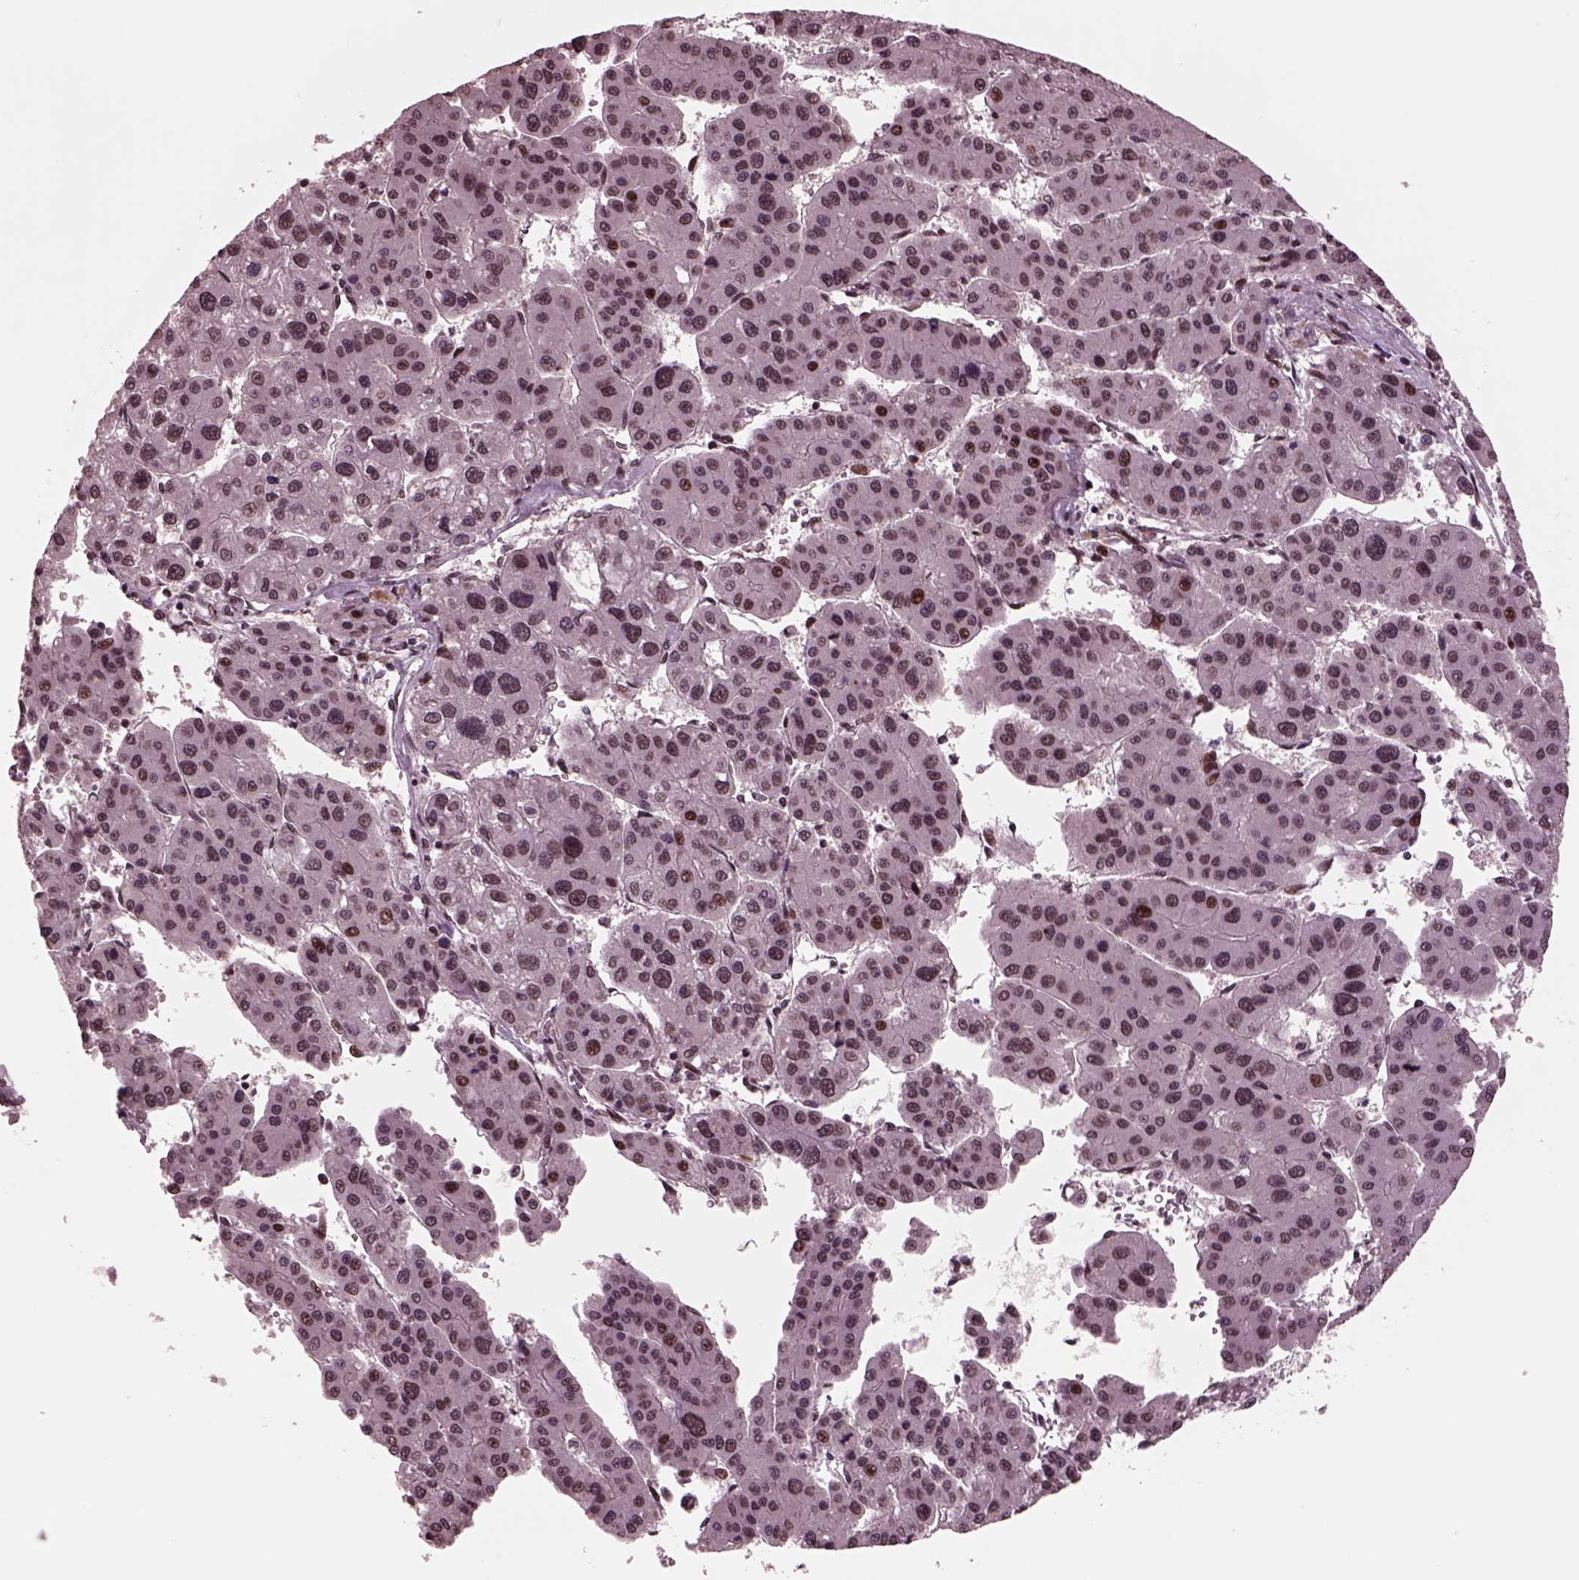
{"staining": {"intensity": "weak", "quantity": "25%-75%", "location": "nuclear"}, "tissue": "liver cancer", "cell_type": "Tumor cells", "image_type": "cancer", "snomed": [{"axis": "morphology", "description": "Carcinoma, Hepatocellular, NOS"}, {"axis": "topography", "description": "Liver"}], "caption": "High-power microscopy captured an immunohistochemistry (IHC) micrograph of liver cancer (hepatocellular carcinoma), revealing weak nuclear positivity in about 25%-75% of tumor cells. Using DAB (brown) and hematoxylin (blue) stains, captured at high magnification using brightfield microscopy.", "gene": "NAP1L5", "patient": {"sex": "male", "age": 73}}